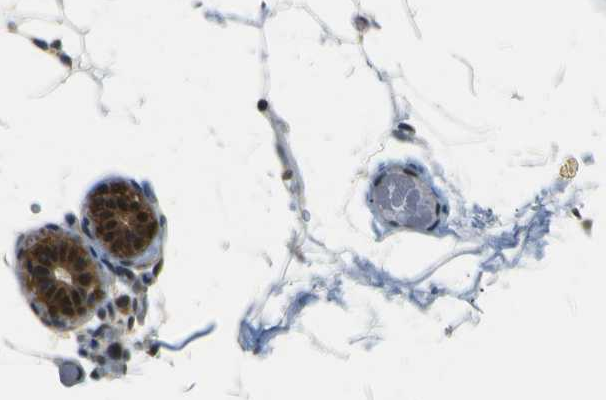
{"staining": {"intensity": "moderate", "quantity": "25%-75%", "location": "cytoplasmic/membranous,nuclear"}, "tissue": "adipose tissue", "cell_type": "Adipocytes", "image_type": "normal", "snomed": [{"axis": "morphology", "description": "Normal tissue, NOS"}, {"axis": "topography", "description": "Breast"}, {"axis": "topography", "description": "Soft tissue"}], "caption": "A medium amount of moderate cytoplasmic/membranous,nuclear expression is identified in about 25%-75% of adipocytes in normal adipose tissue.", "gene": "SKP1", "patient": {"sex": "female", "age": 75}}